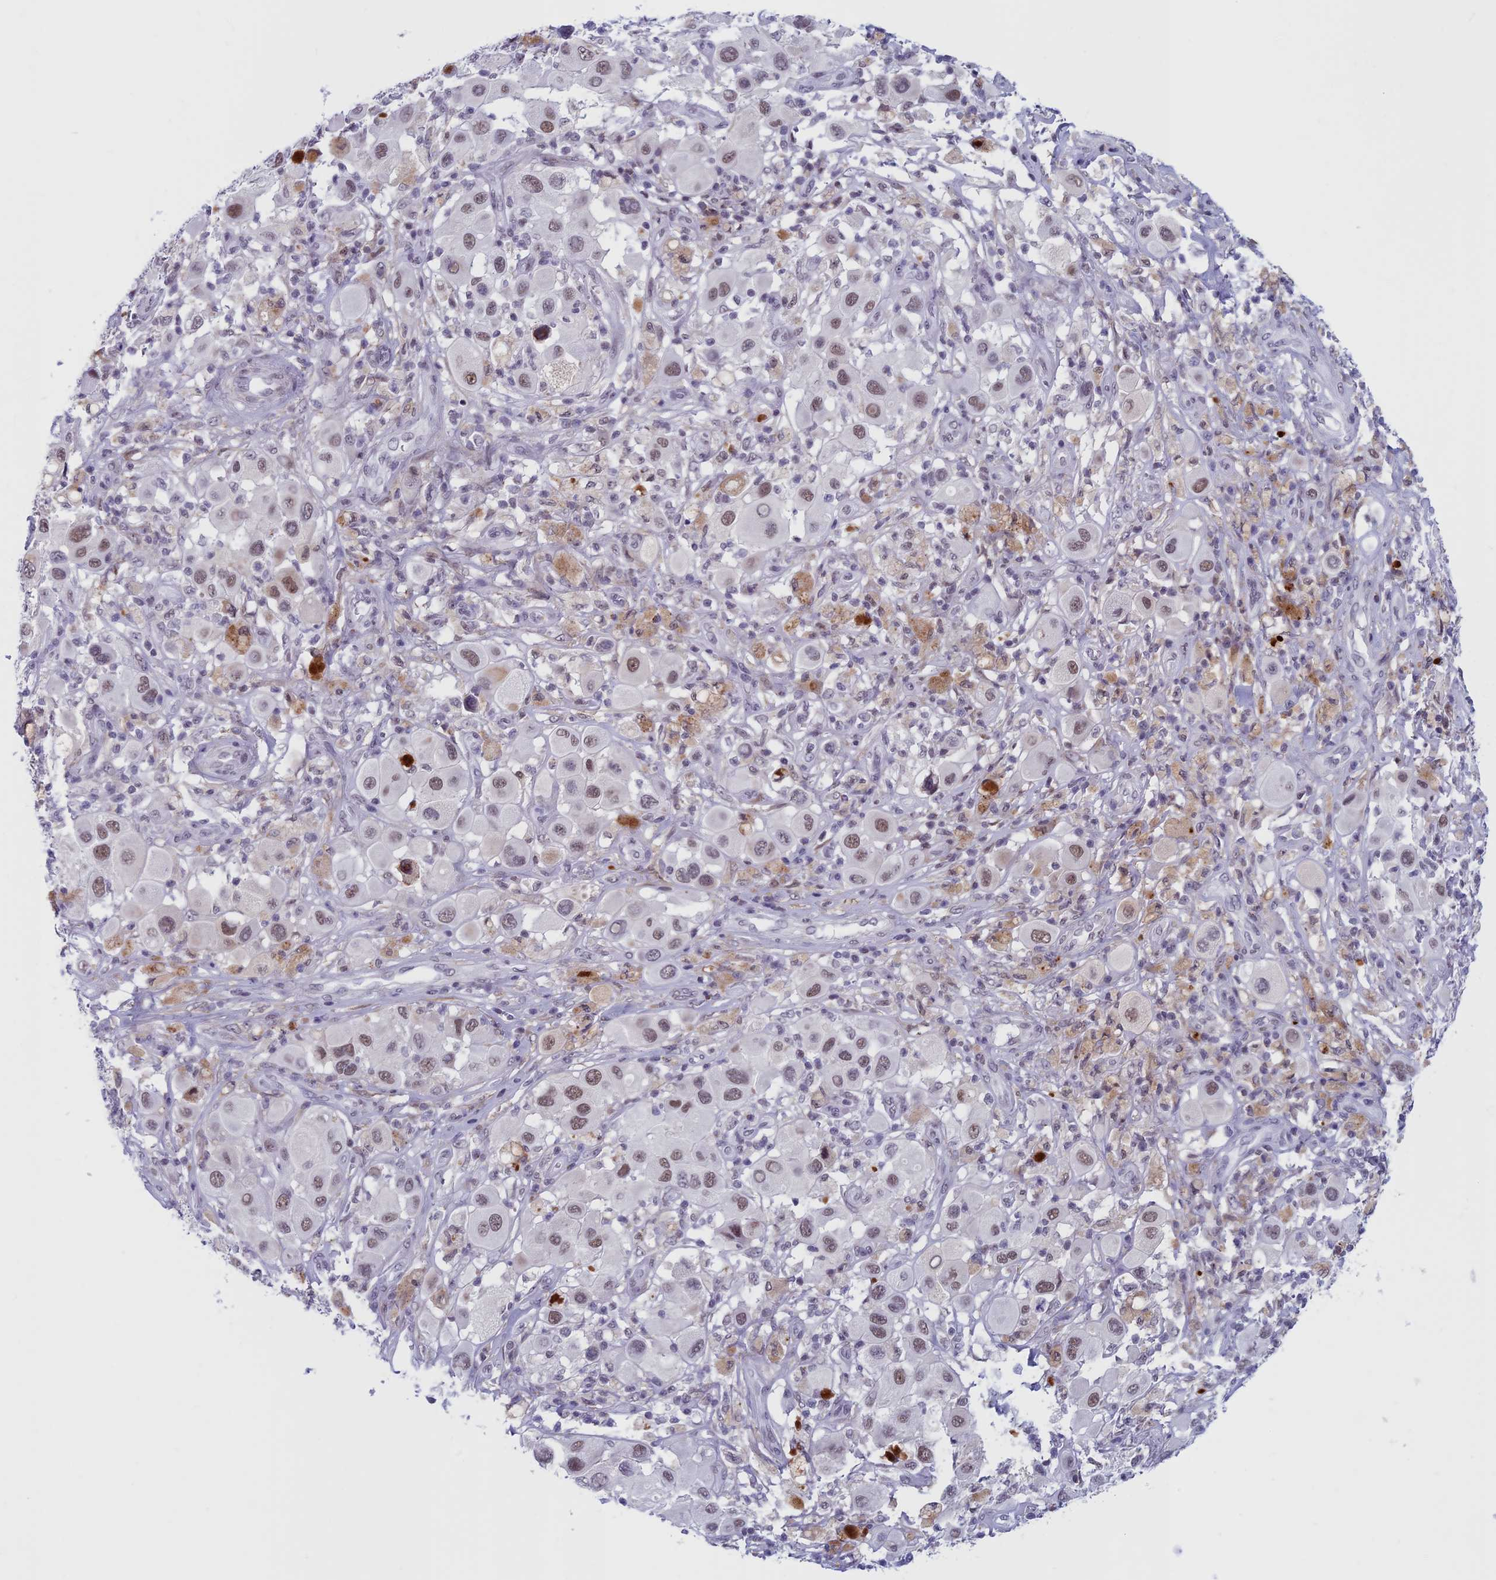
{"staining": {"intensity": "moderate", "quantity": ">75%", "location": "nuclear"}, "tissue": "melanoma", "cell_type": "Tumor cells", "image_type": "cancer", "snomed": [{"axis": "morphology", "description": "Malignant melanoma, Metastatic site"}, {"axis": "topography", "description": "Skin"}], "caption": "An immunohistochemistry photomicrograph of neoplastic tissue is shown. Protein staining in brown shows moderate nuclear positivity in malignant melanoma (metastatic site) within tumor cells.", "gene": "ASH2L", "patient": {"sex": "male", "age": 41}}